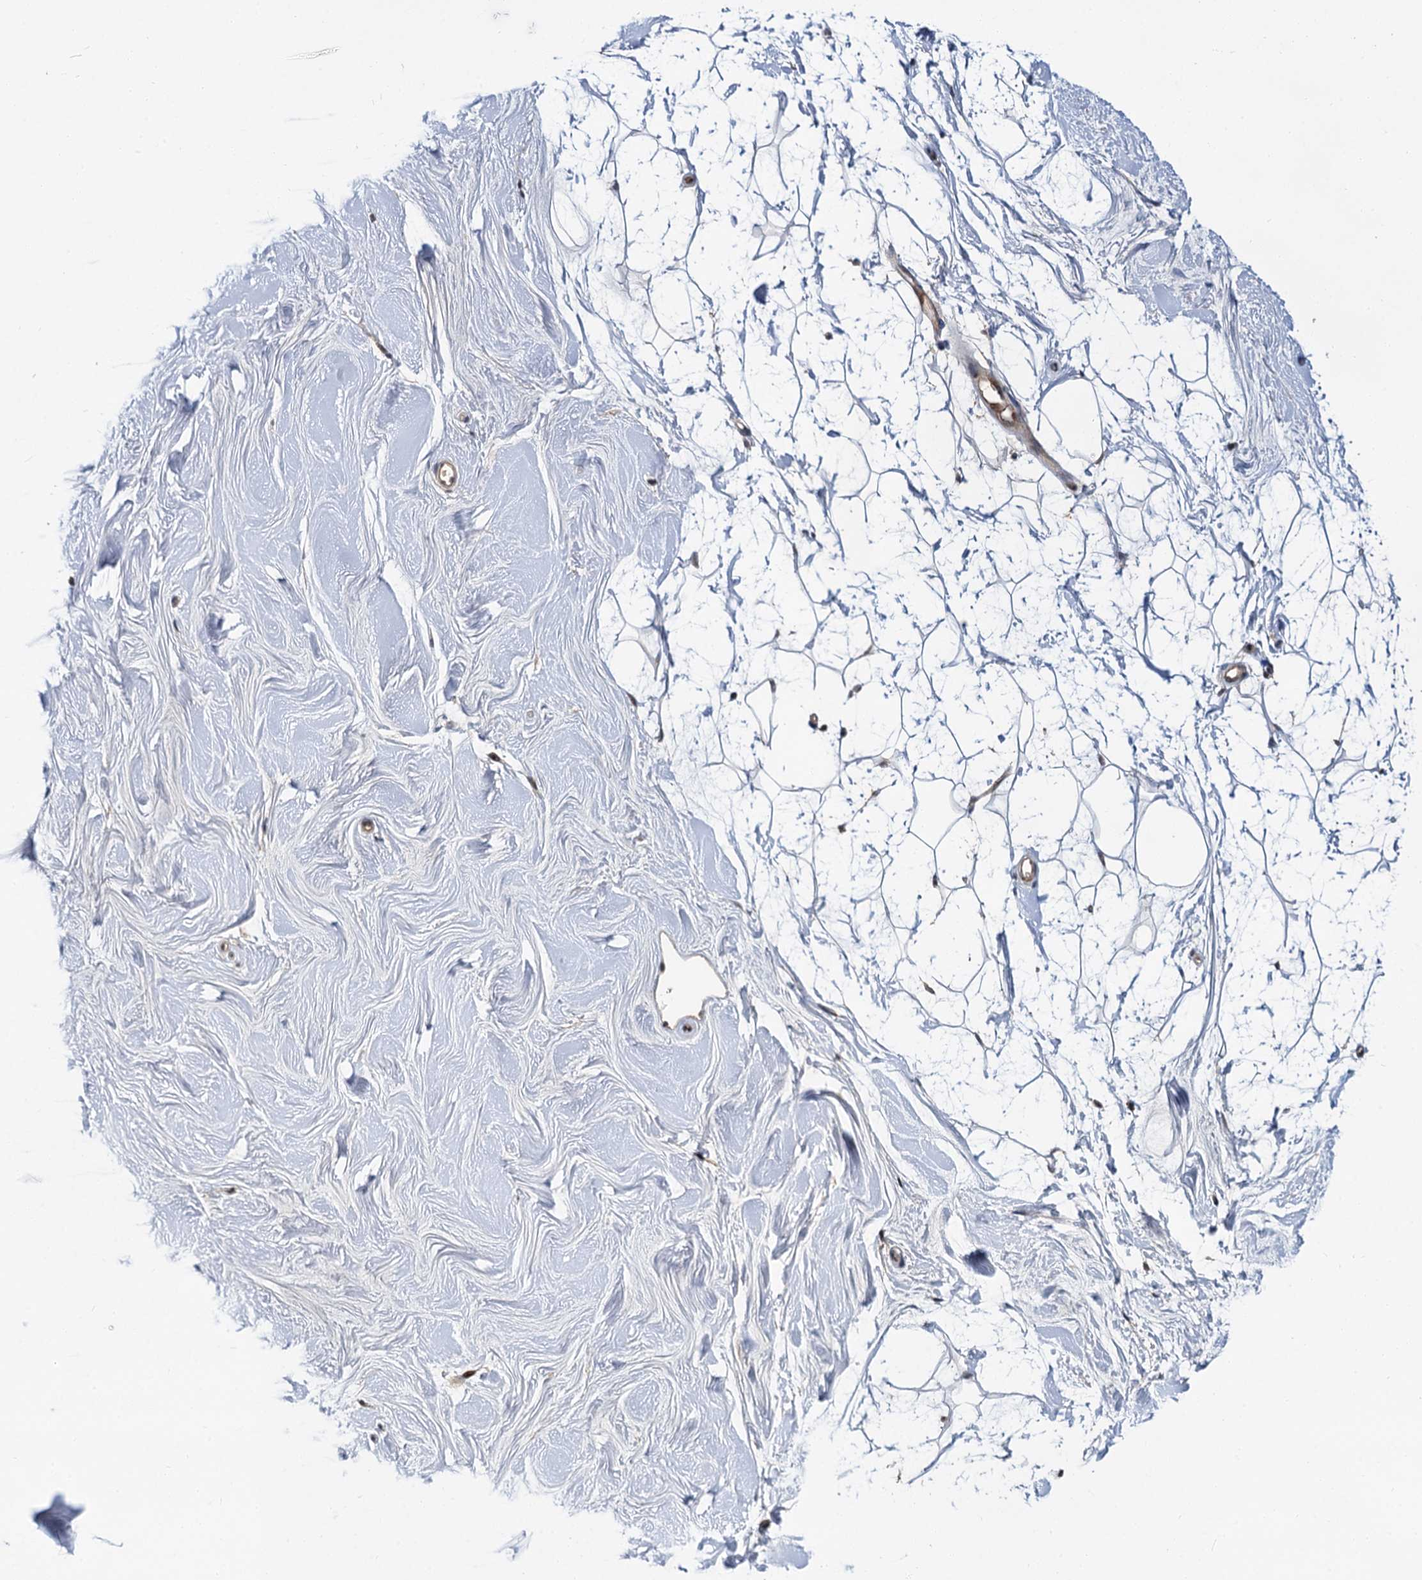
{"staining": {"intensity": "negative", "quantity": "none", "location": "none"}, "tissue": "breast", "cell_type": "Adipocytes", "image_type": "normal", "snomed": [{"axis": "morphology", "description": "Normal tissue, NOS"}, {"axis": "topography", "description": "Breast"}], "caption": "High power microscopy micrograph of an immunohistochemistry (IHC) photomicrograph of benign breast, revealing no significant staining in adipocytes.", "gene": "MBD6", "patient": {"sex": "female", "age": 26}}